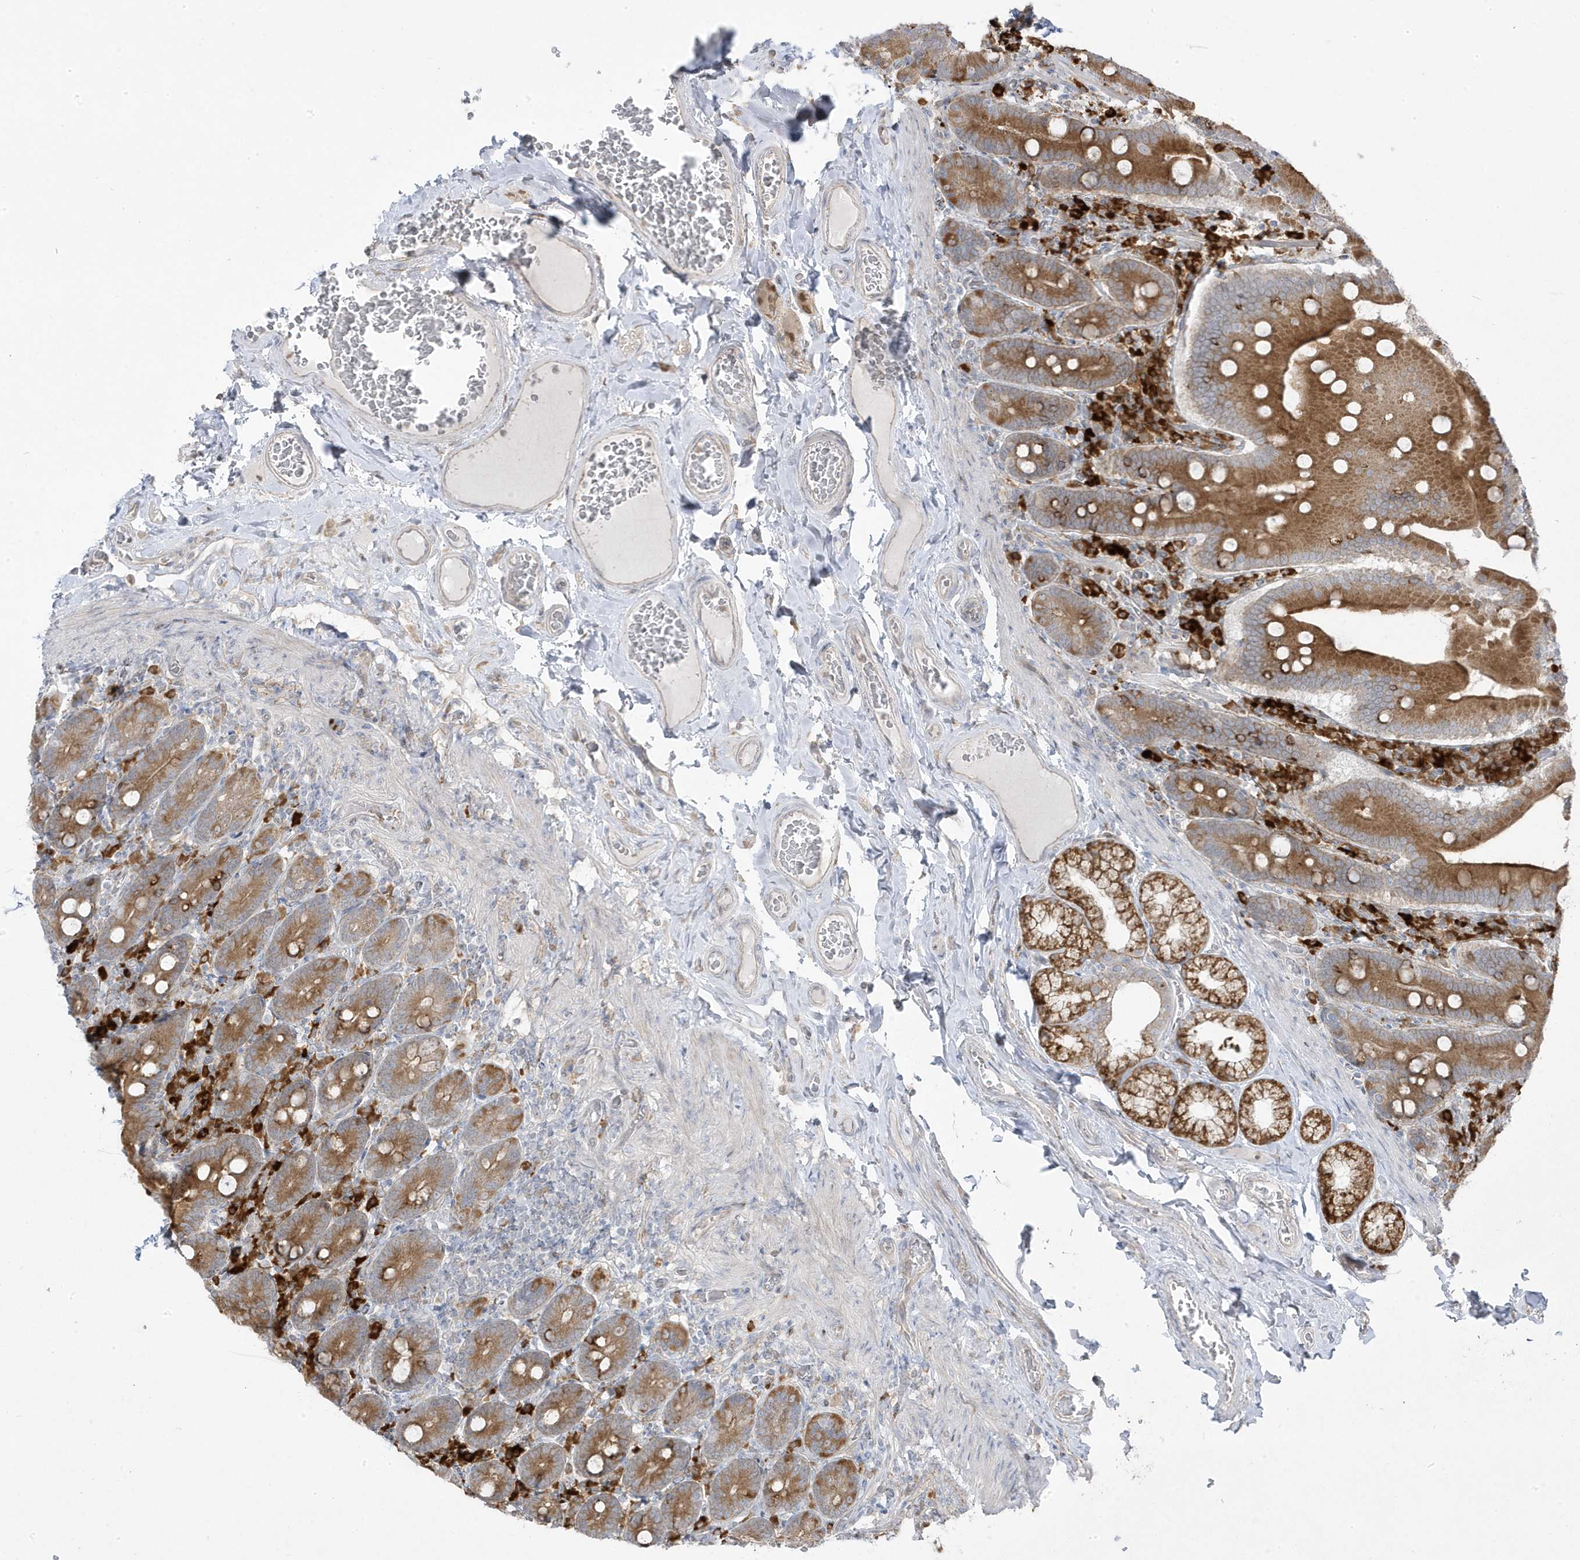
{"staining": {"intensity": "strong", "quantity": ">75%", "location": "cytoplasmic/membranous"}, "tissue": "duodenum", "cell_type": "Glandular cells", "image_type": "normal", "snomed": [{"axis": "morphology", "description": "Normal tissue, NOS"}, {"axis": "topography", "description": "Duodenum"}], "caption": "IHC of normal human duodenum reveals high levels of strong cytoplasmic/membranous staining in about >75% of glandular cells.", "gene": "ZNF654", "patient": {"sex": "female", "age": 62}}